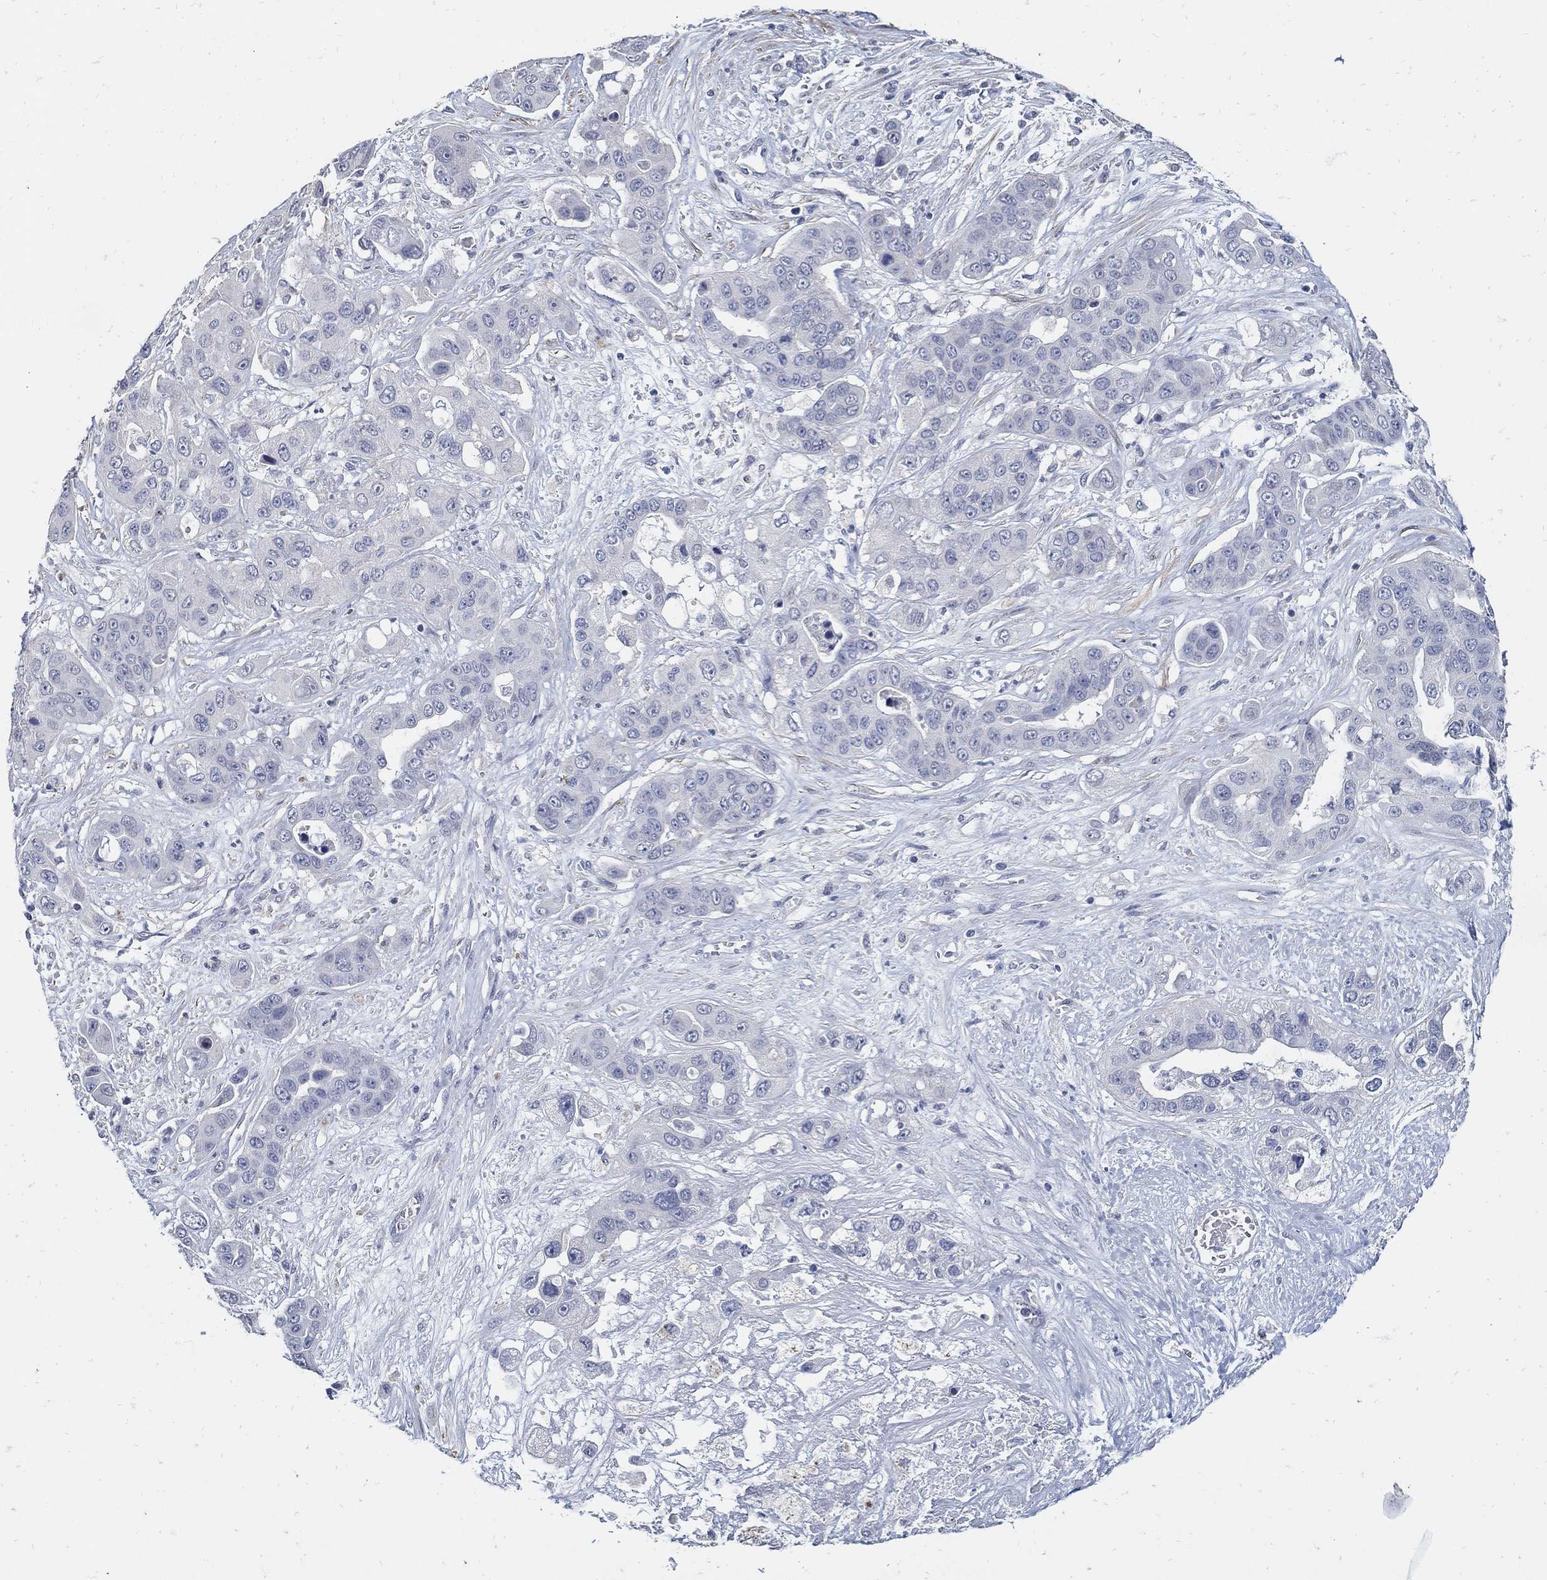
{"staining": {"intensity": "negative", "quantity": "none", "location": "none"}, "tissue": "liver cancer", "cell_type": "Tumor cells", "image_type": "cancer", "snomed": [{"axis": "morphology", "description": "Cholangiocarcinoma"}, {"axis": "topography", "description": "Liver"}], "caption": "Photomicrograph shows no protein expression in tumor cells of liver cancer (cholangiocarcinoma) tissue.", "gene": "USP29", "patient": {"sex": "female", "age": 52}}